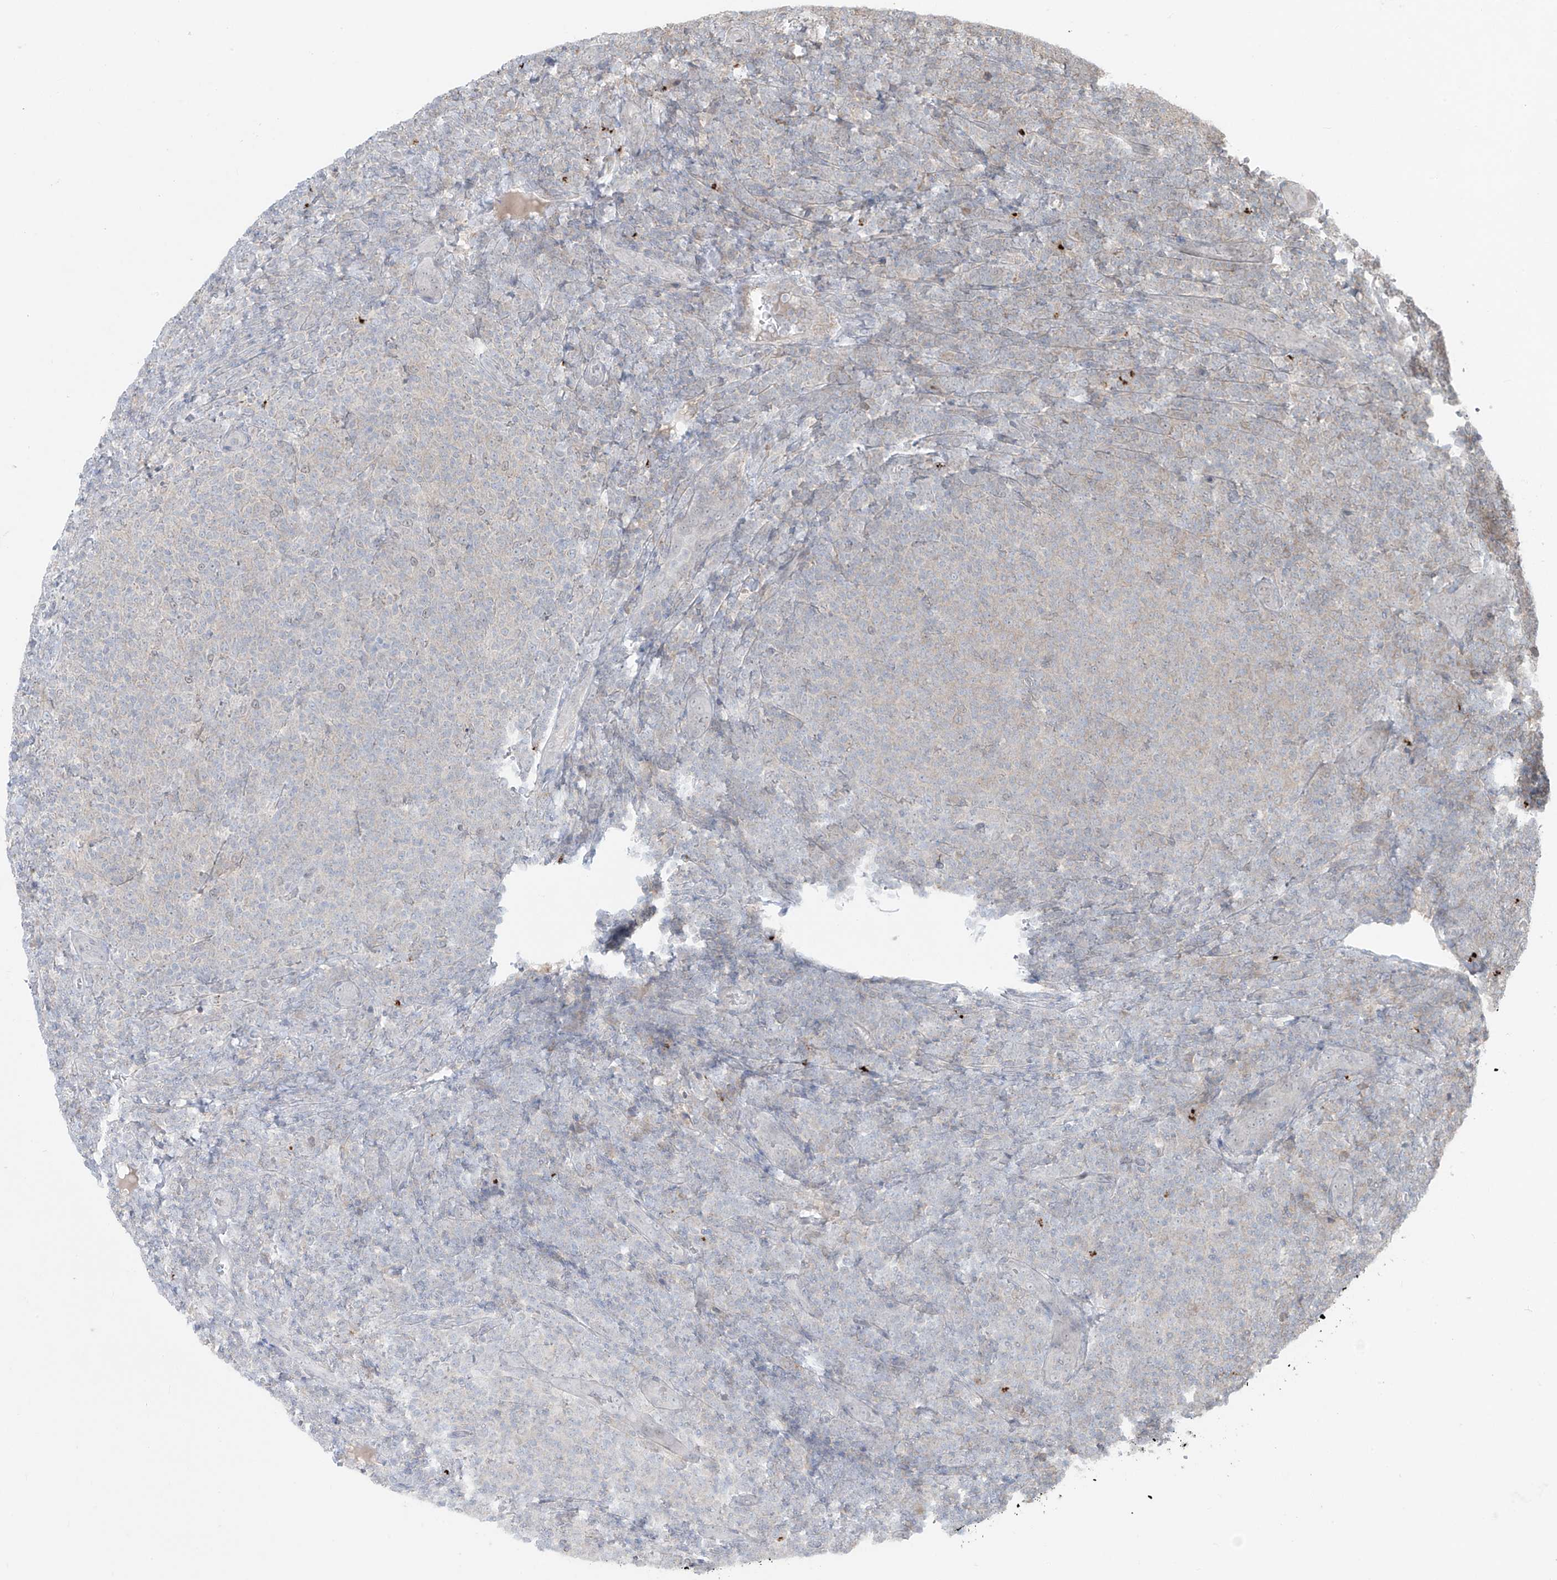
{"staining": {"intensity": "negative", "quantity": "none", "location": "none"}, "tissue": "lymphoma", "cell_type": "Tumor cells", "image_type": "cancer", "snomed": [{"axis": "morphology", "description": "Malignant lymphoma, non-Hodgkin's type, Low grade"}, {"axis": "topography", "description": "Lymph node"}], "caption": "IHC of human lymphoma reveals no positivity in tumor cells.", "gene": "PPAT", "patient": {"sex": "male", "age": 66}}